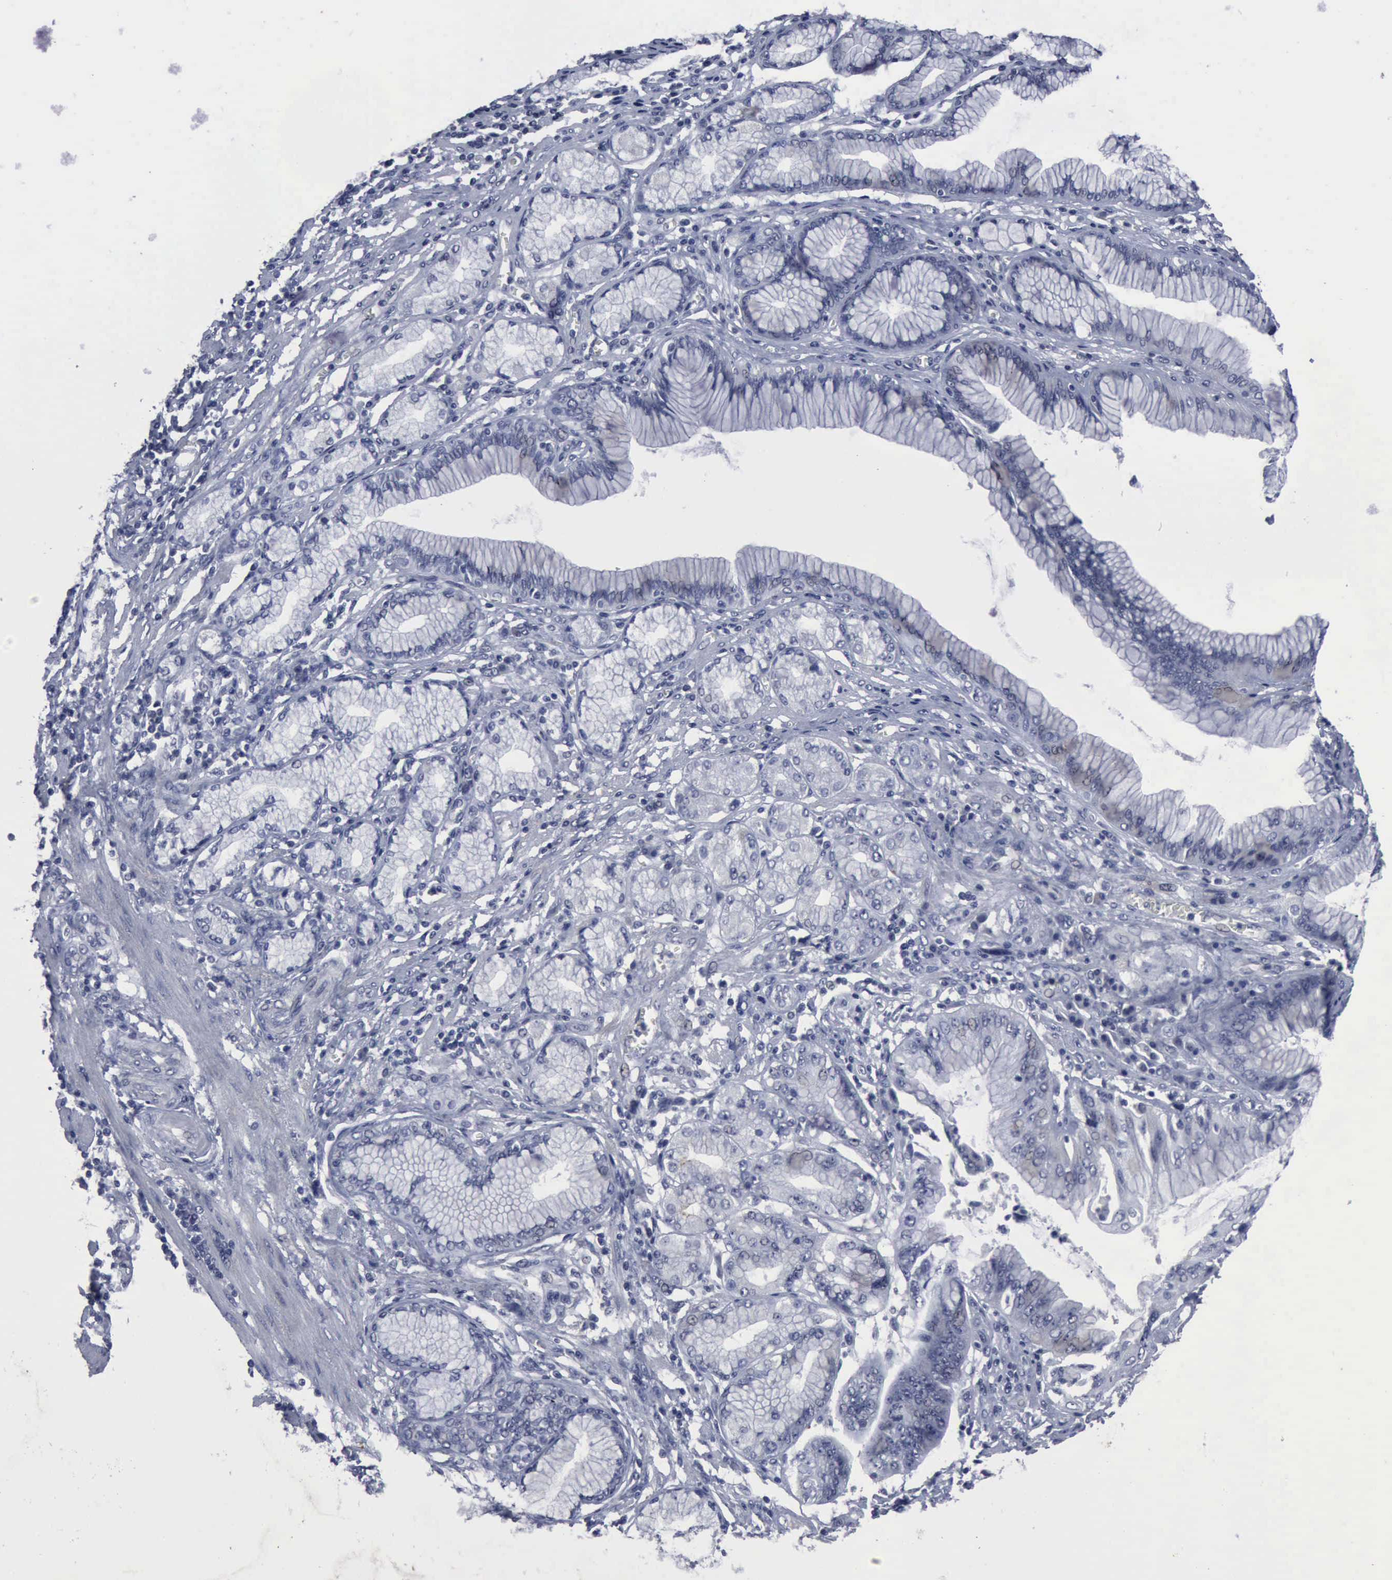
{"staining": {"intensity": "negative", "quantity": "none", "location": "none"}, "tissue": "stomach cancer", "cell_type": "Tumor cells", "image_type": "cancer", "snomed": [{"axis": "morphology", "description": "Adenocarcinoma, NOS"}, {"axis": "topography", "description": "Pancreas"}, {"axis": "topography", "description": "Stomach, upper"}], "caption": "IHC image of stomach cancer stained for a protein (brown), which demonstrates no staining in tumor cells. (DAB (3,3'-diaminobenzidine) IHC, high magnification).", "gene": "MYO18B", "patient": {"sex": "male", "age": 77}}